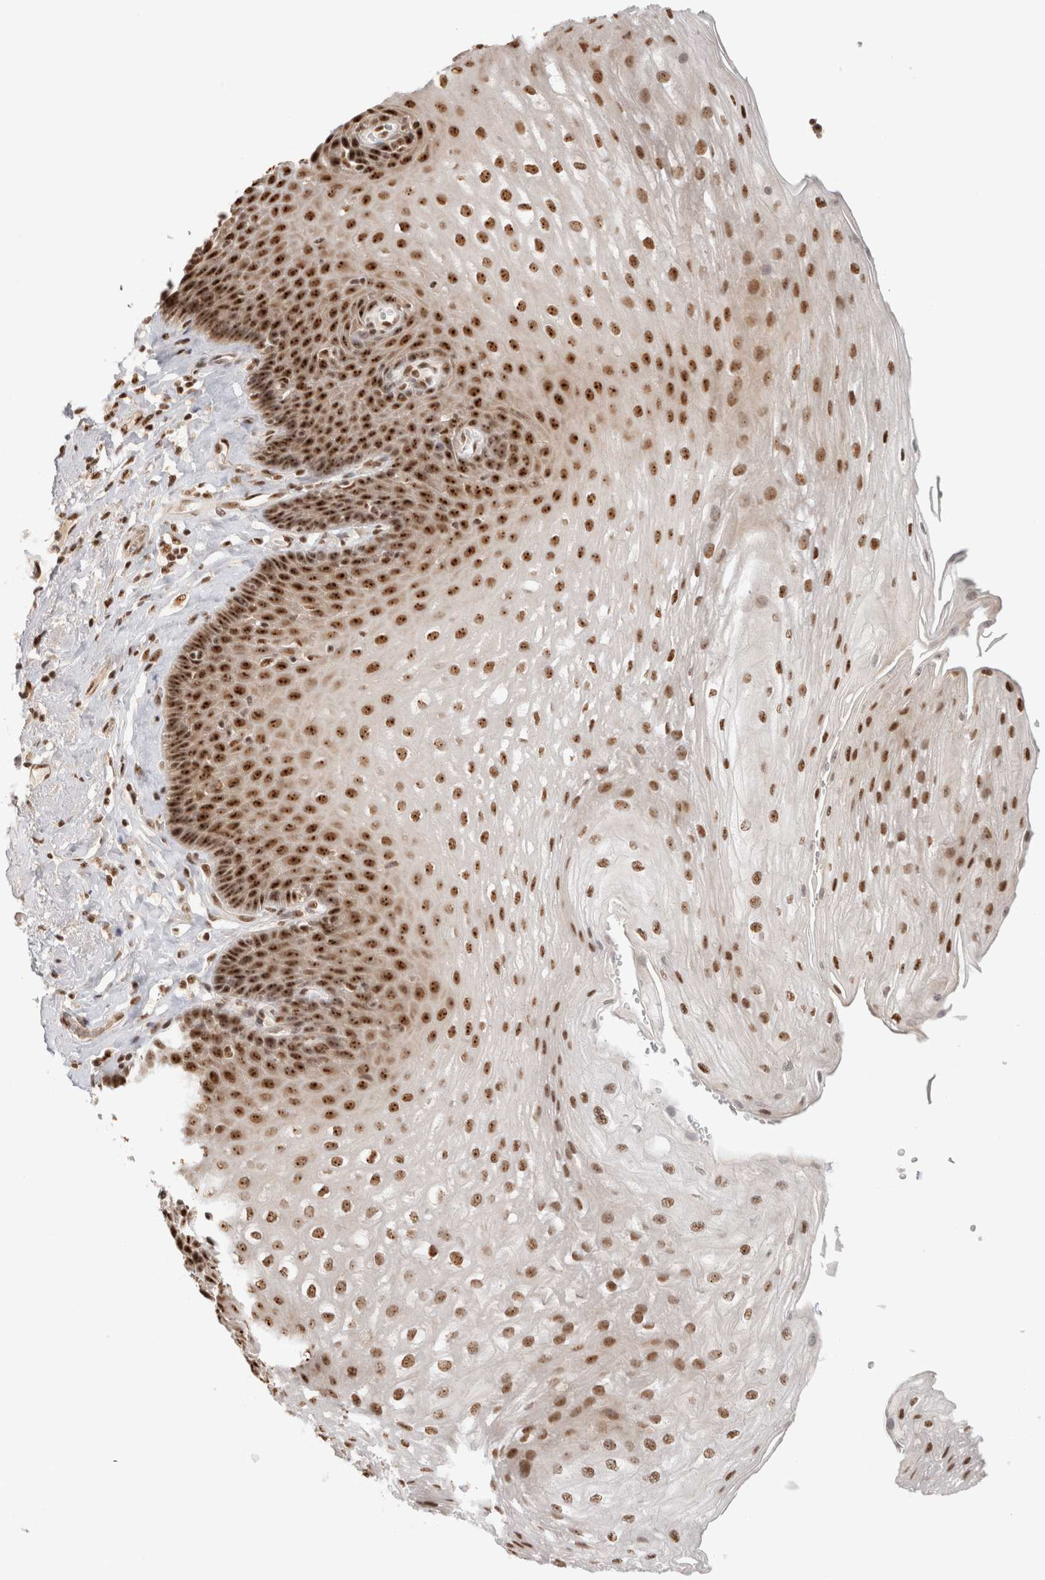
{"staining": {"intensity": "strong", "quantity": ">75%", "location": "nuclear"}, "tissue": "esophagus", "cell_type": "Squamous epithelial cells", "image_type": "normal", "snomed": [{"axis": "morphology", "description": "Normal tissue, NOS"}, {"axis": "topography", "description": "Esophagus"}], "caption": "Brown immunohistochemical staining in benign esophagus shows strong nuclear positivity in about >75% of squamous epithelial cells.", "gene": "EBNA1BP2", "patient": {"sex": "female", "age": 66}}